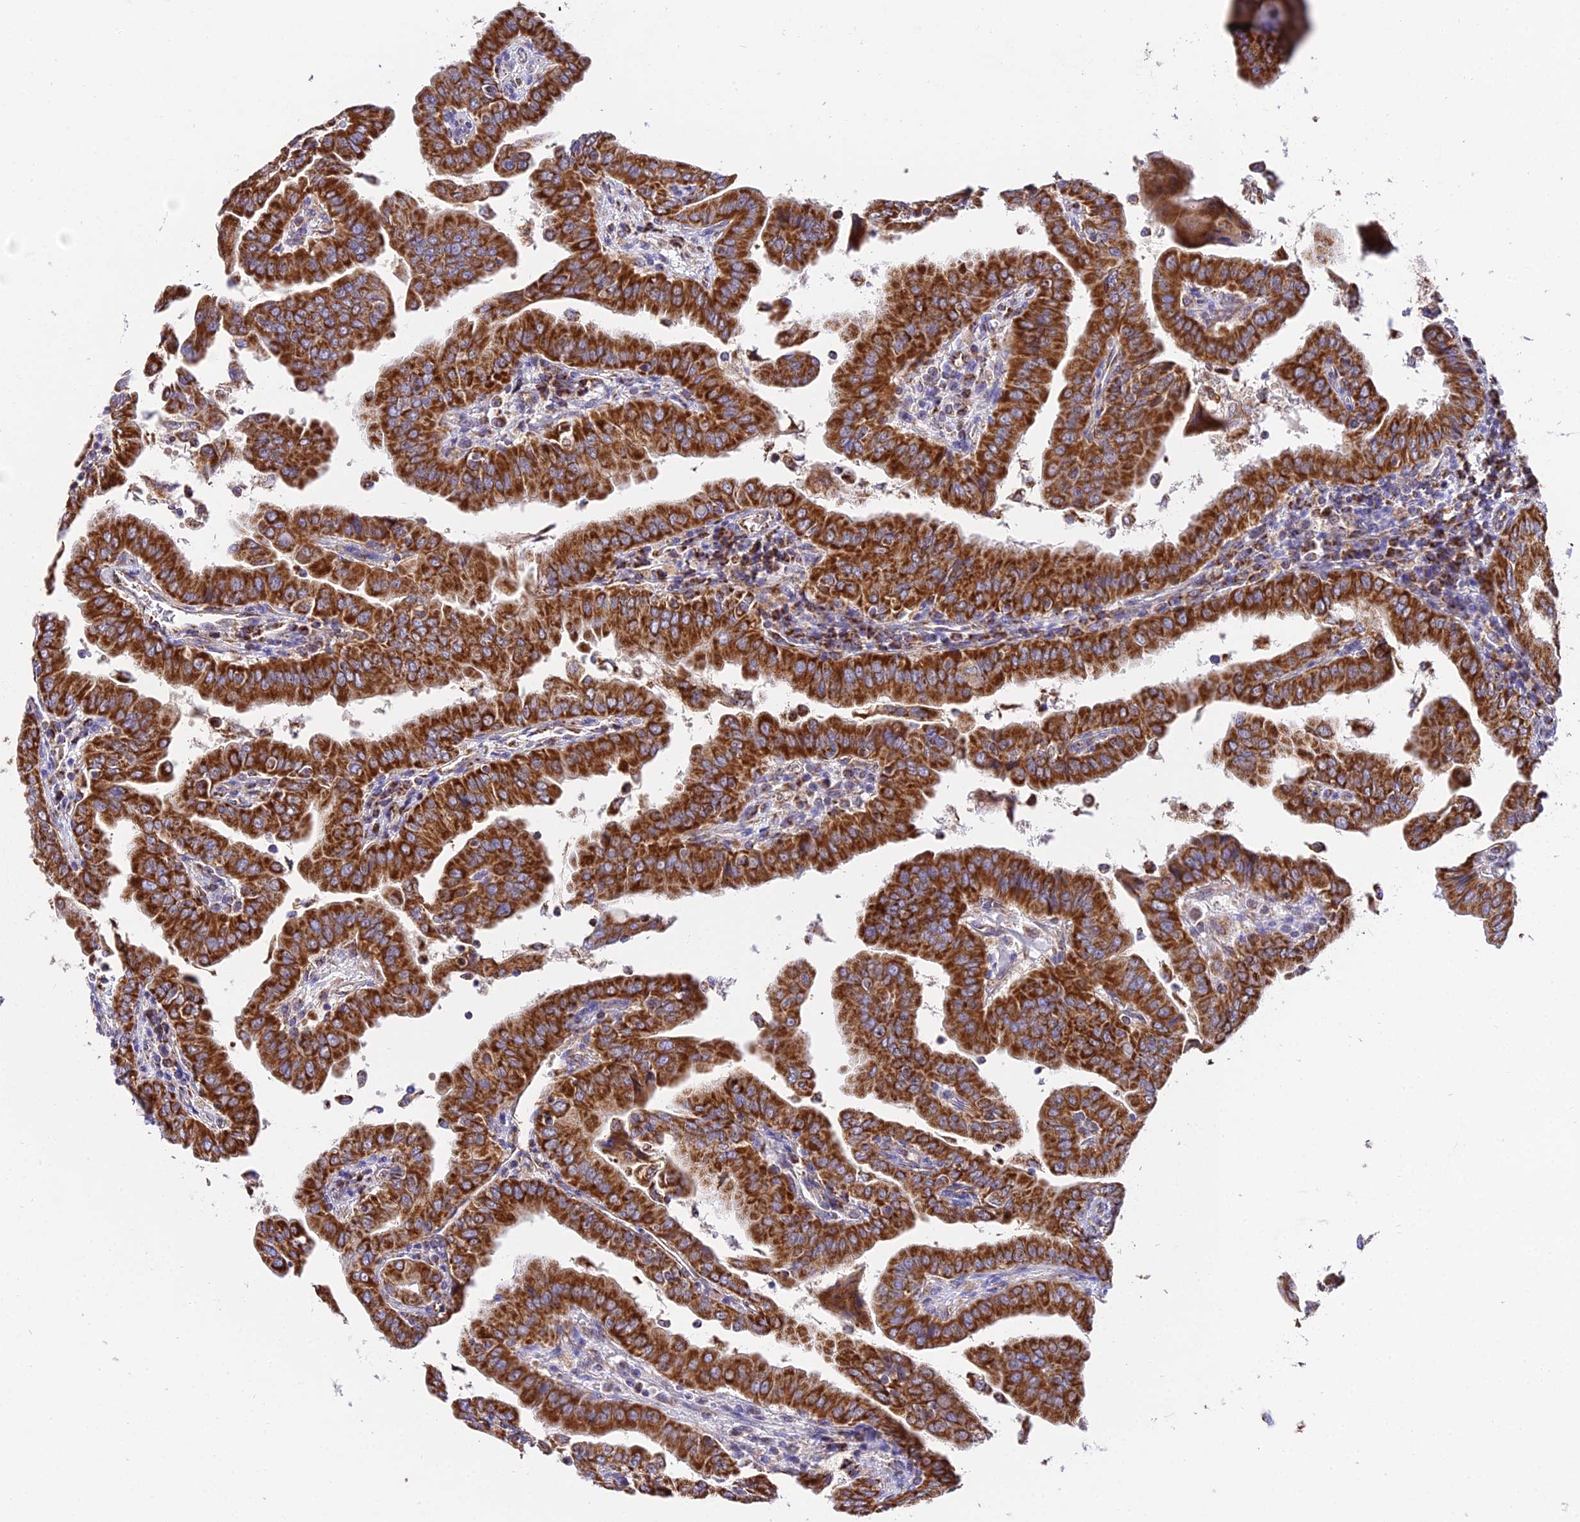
{"staining": {"intensity": "strong", "quantity": ">75%", "location": "cytoplasmic/membranous"}, "tissue": "thyroid cancer", "cell_type": "Tumor cells", "image_type": "cancer", "snomed": [{"axis": "morphology", "description": "Papillary adenocarcinoma, NOS"}, {"axis": "topography", "description": "Thyroid gland"}], "caption": "Human papillary adenocarcinoma (thyroid) stained with a protein marker demonstrates strong staining in tumor cells.", "gene": "OCIAD1", "patient": {"sex": "male", "age": 33}}